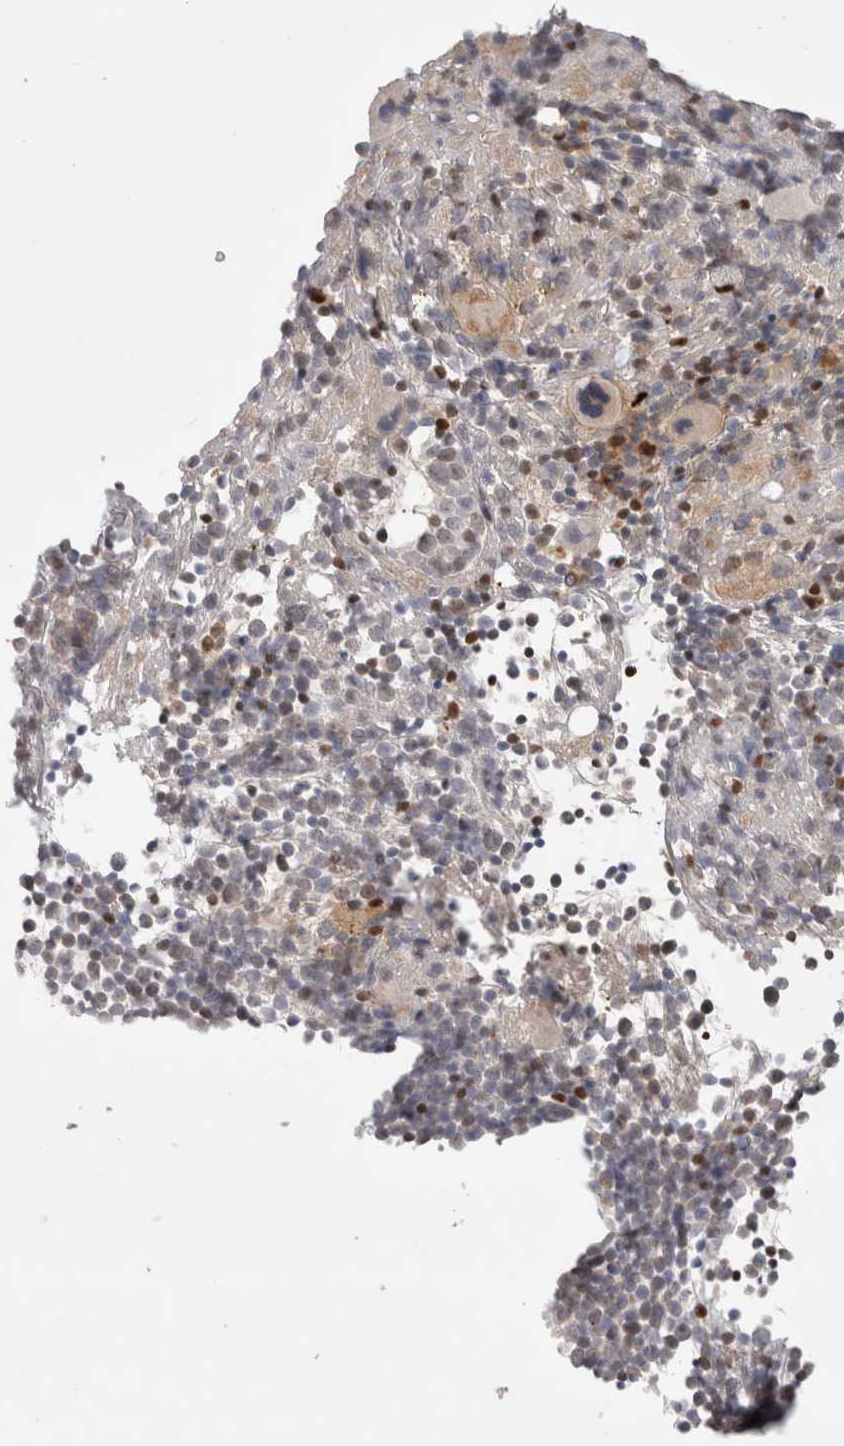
{"staining": {"intensity": "strong", "quantity": "<25%", "location": "cytoplasmic/membranous,nuclear"}, "tissue": "bone marrow", "cell_type": "Hematopoietic cells", "image_type": "normal", "snomed": [{"axis": "morphology", "description": "Normal tissue, NOS"}, {"axis": "morphology", "description": "Inflammation, NOS"}, {"axis": "topography", "description": "Bone marrow"}], "caption": "This is an image of IHC staining of normal bone marrow, which shows strong expression in the cytoplasmic/membranous,nuclear of hematopoietic cells.", "gene": "KLHL14", "patient": {"sex": "male", "age": 1}}